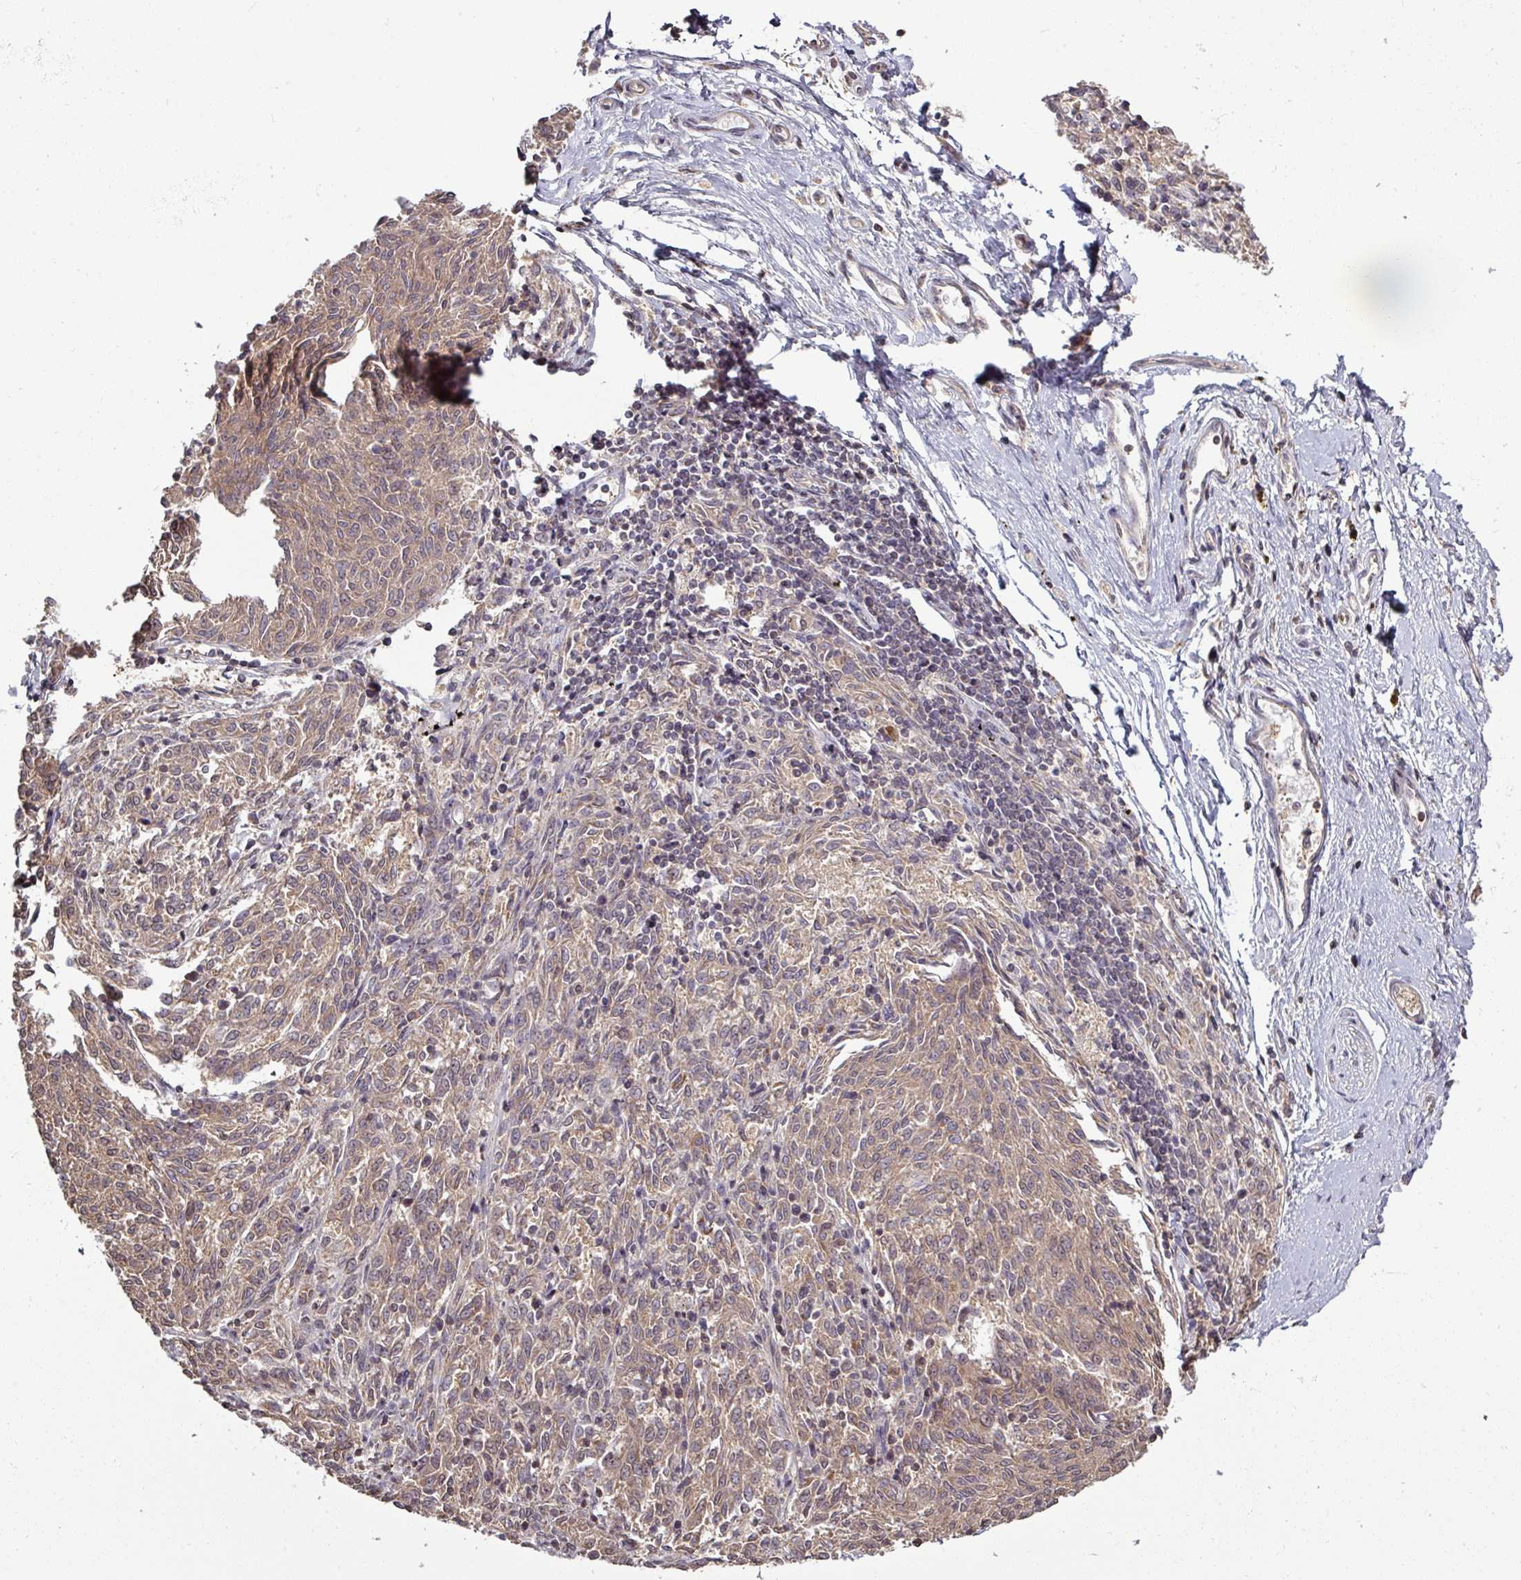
{"staining": {"intensity": "weak", "quantity": ">75%", "location": "cytoplasmic/membranous"}, "tissue": "melanoma", "cell_type": "Tumor cells", "image_type": "cancer", "snomed": [{"axis": "morphology", "description": "Malignant melanoma, NOS"}, {"axis": "topography", "description": "Skin"}], "caption": "IHC photomicrograph of neoplastic tissue: malignant melanoma stained using immunohistochemistry demonstrates low levels of weak protein expression localized specifically in the cytoplasmic/membranous of tumor cells, appearing as a cytoplasmic/membranous brown color.", "gene": "TUSC3", "patient": {"sex": "female", "age": 72}}